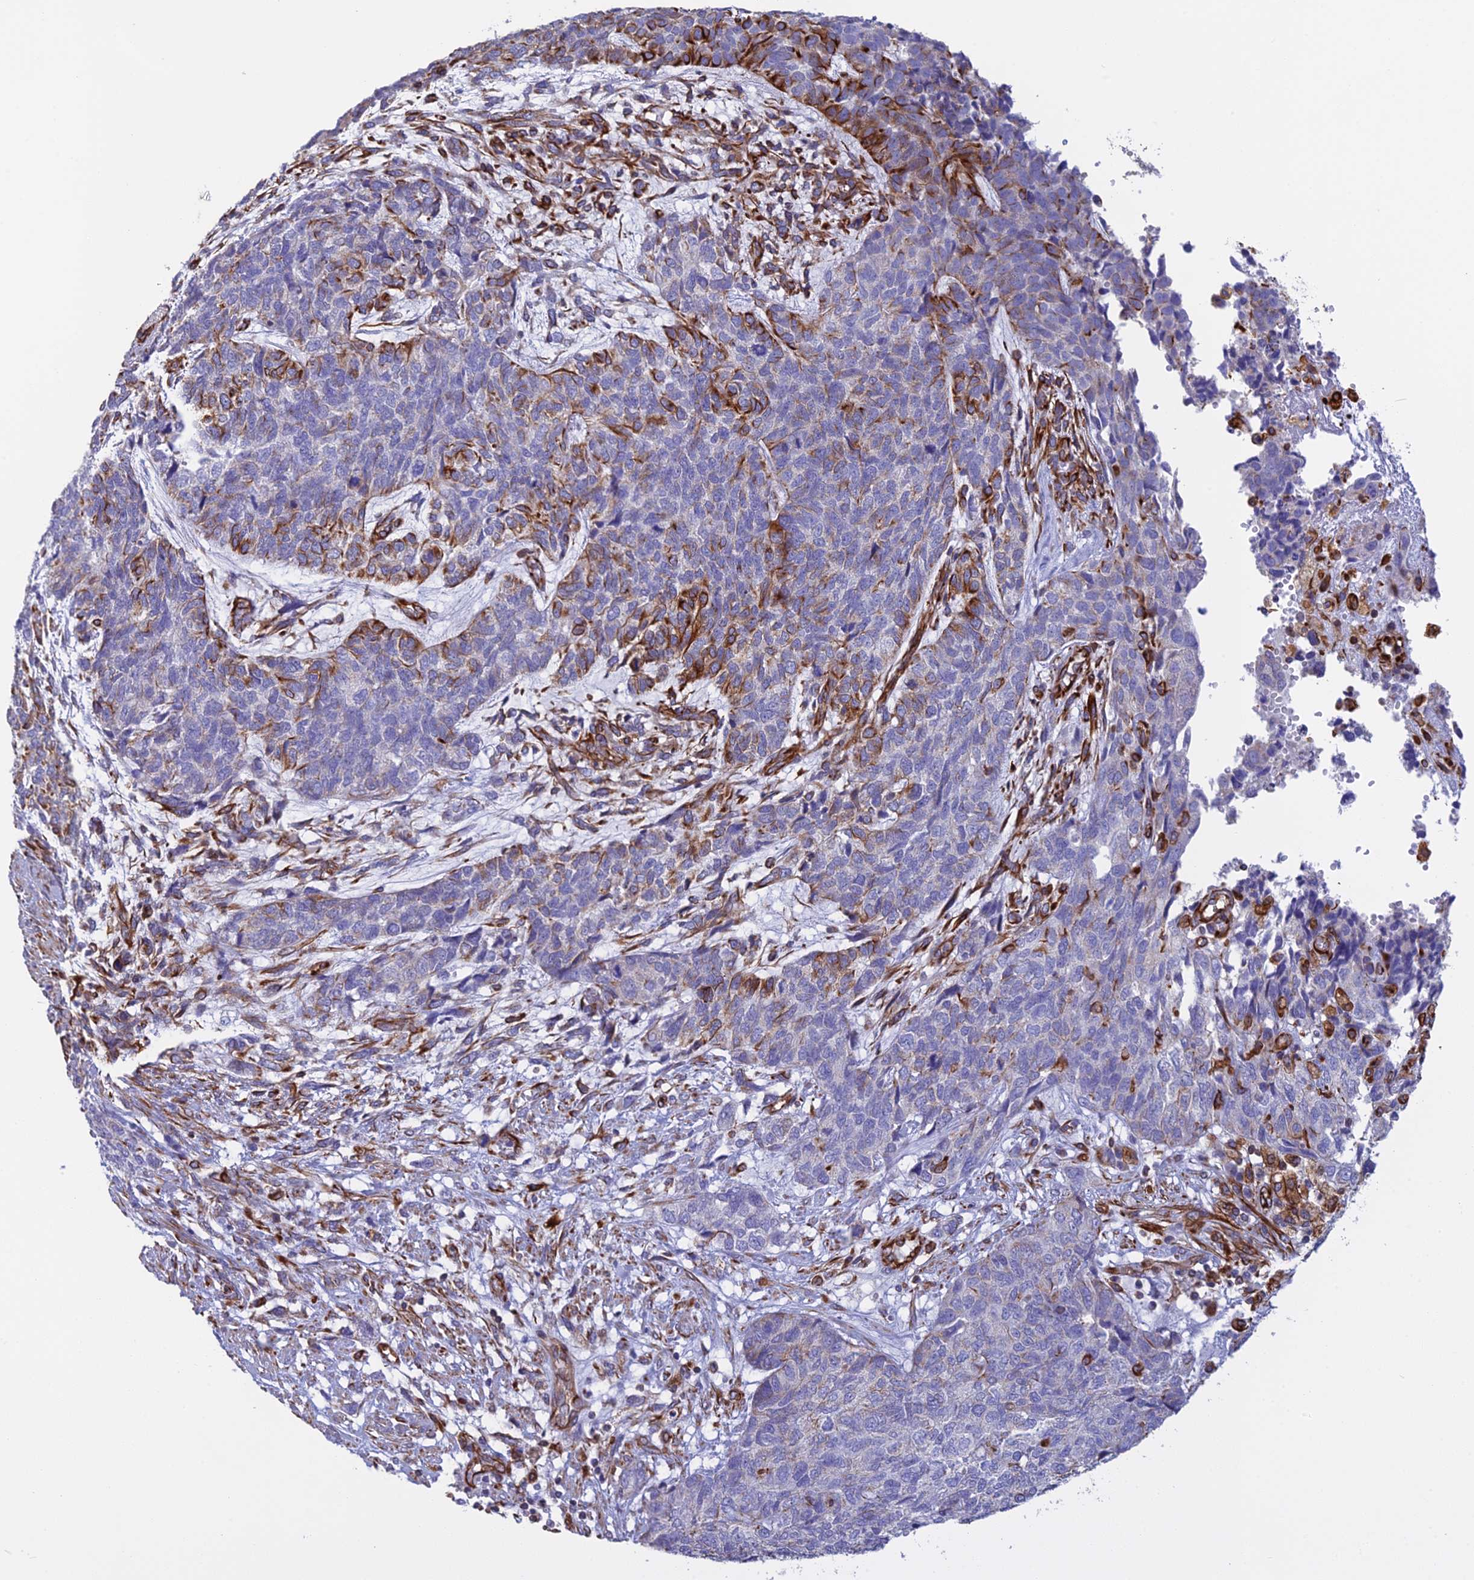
{"staining": {"intensity": "strong", "quantity": "<25%", "location": "cytoplasmic/membranous"}, "tissue": "cervical cancer", "cell_type": "Tumor cells", "image_type": "cancer", "snomed": [{"axis": "morphology", "description": "Squamous cell carcinoma, NOS"}, {"axis": "topography", "description": "Cervix"}], "caption": "Tumor cells exhibit strong cytoplasmic/membranous expression in approximately <25% of cells in cervical cancer (squamous cell carcinoma).", "gene": "FBXL20", "patient": {"sex": "female", "age": 63}}